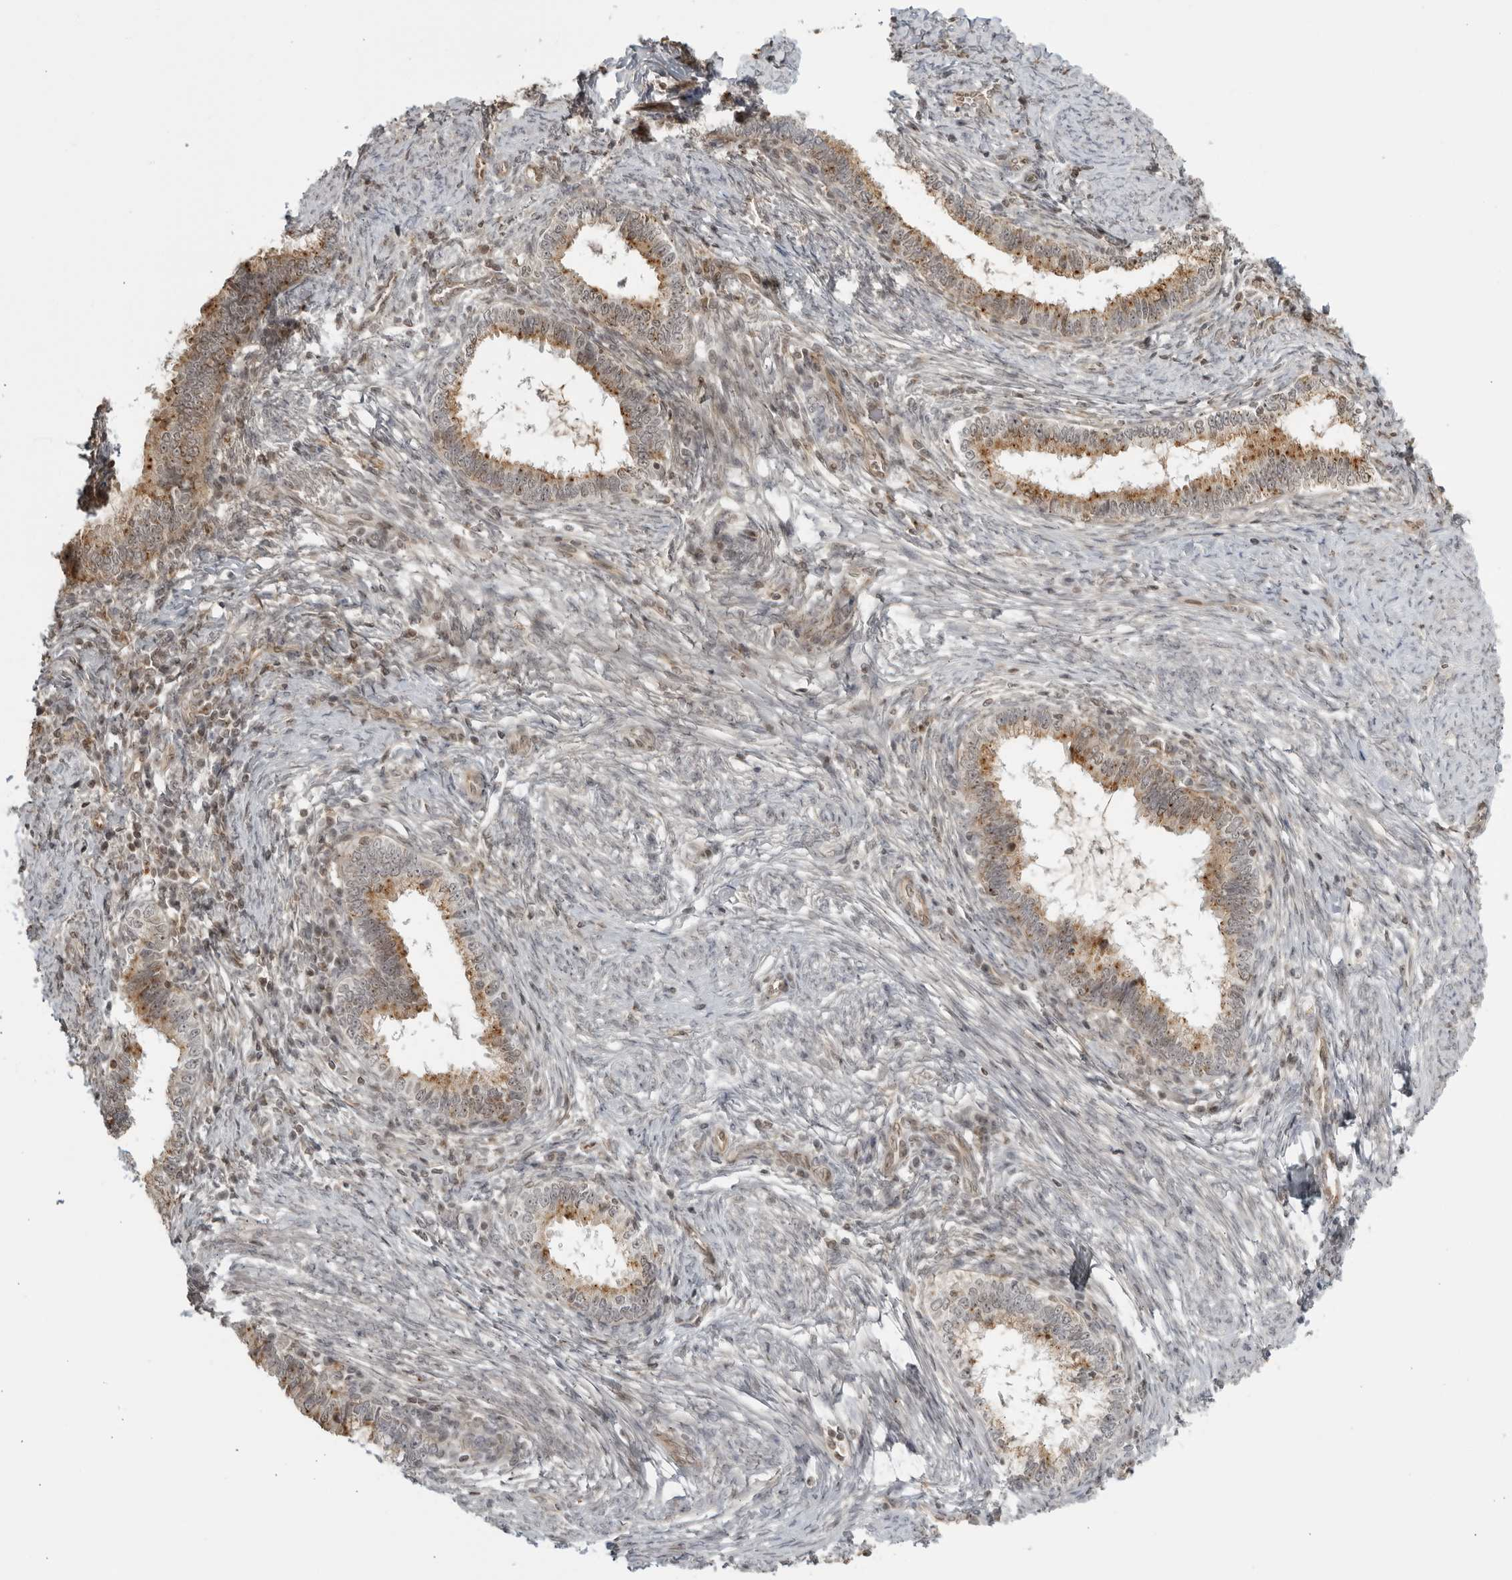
{"staining": {"intensity": "moderate", "quantity": "25%-75%", "location": "cytoplasmic/membranous"}, "tissue": "cervical cancer", "cell_type": "Tumor cells", "image_type": "cancer", "snomed": [{"axis": "morphology", "description": "Adenocarcinoma, NOS"}, {"axis": "topography", "description": "Cervix"}], "caption": "Cervical cancer was stained to show a protein in brown. There is medium levels of moderate cytoplasmic/membranous staining in about 25%-75% of tumor cells. Ihc stains the protein in brown and the nuclei are stained blue.", "gene": "TCF21", "patient": {"sex": "female", "age": 36}}